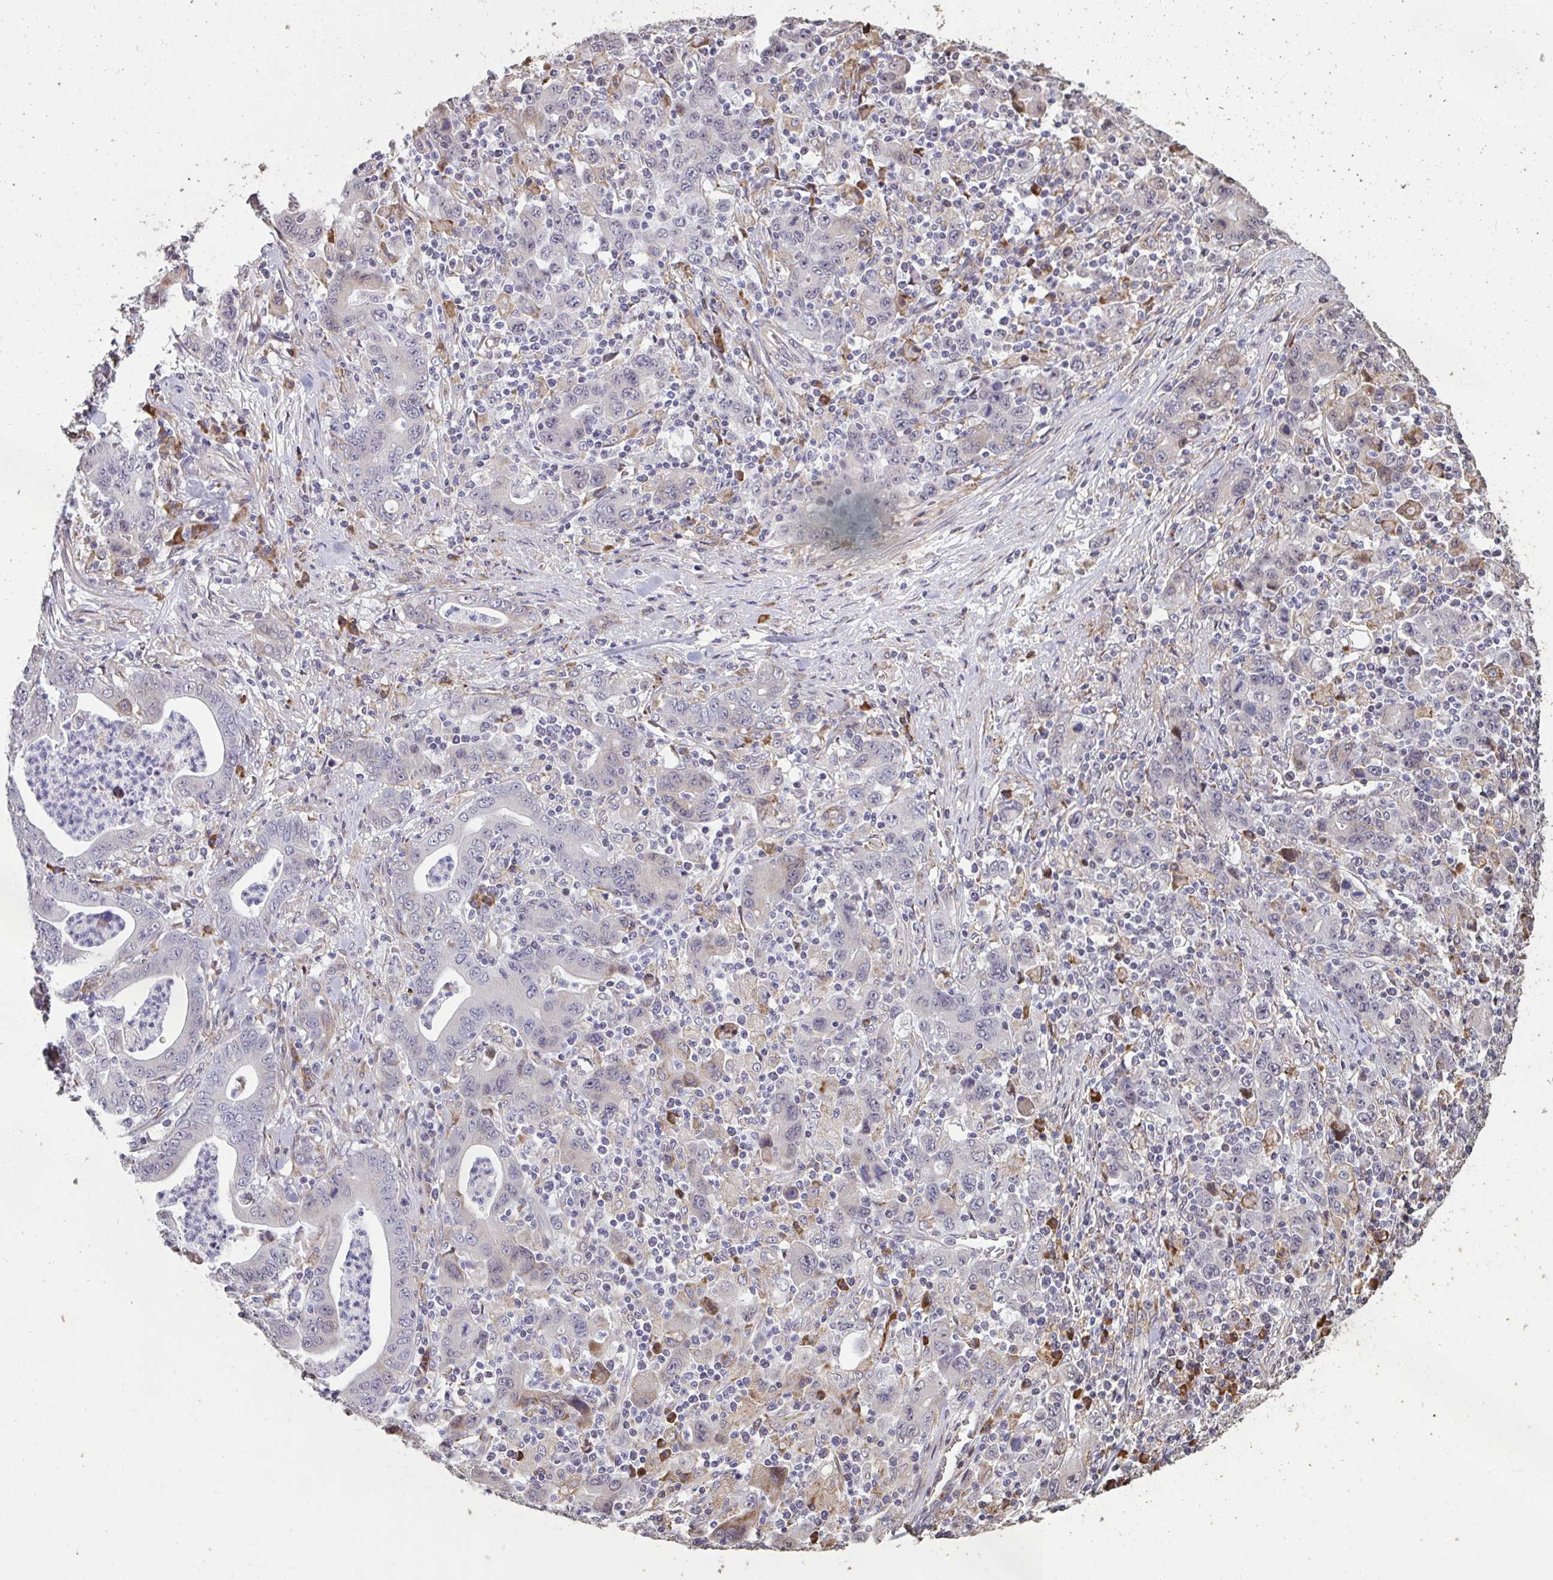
{"staining": {"intensity": "negative", "quantity": "none", "location": "none"}, "tissue": "stomach cancer", "cell_type": "Tumor cells", "image_type": "cancer", "snomed": [{"axis": "morphology", "description": "Adenocarcinoma, NOS"}, {"axis": "topography", "description": "Stomach, upper"}], "caption": "DAB immunohistochemical staining of adenocarcinoma (stomach) demonstrates no significant expression in tumor cells.", "gene": "FIBCD1", "patient": {"sex": "male", "age": 69}}